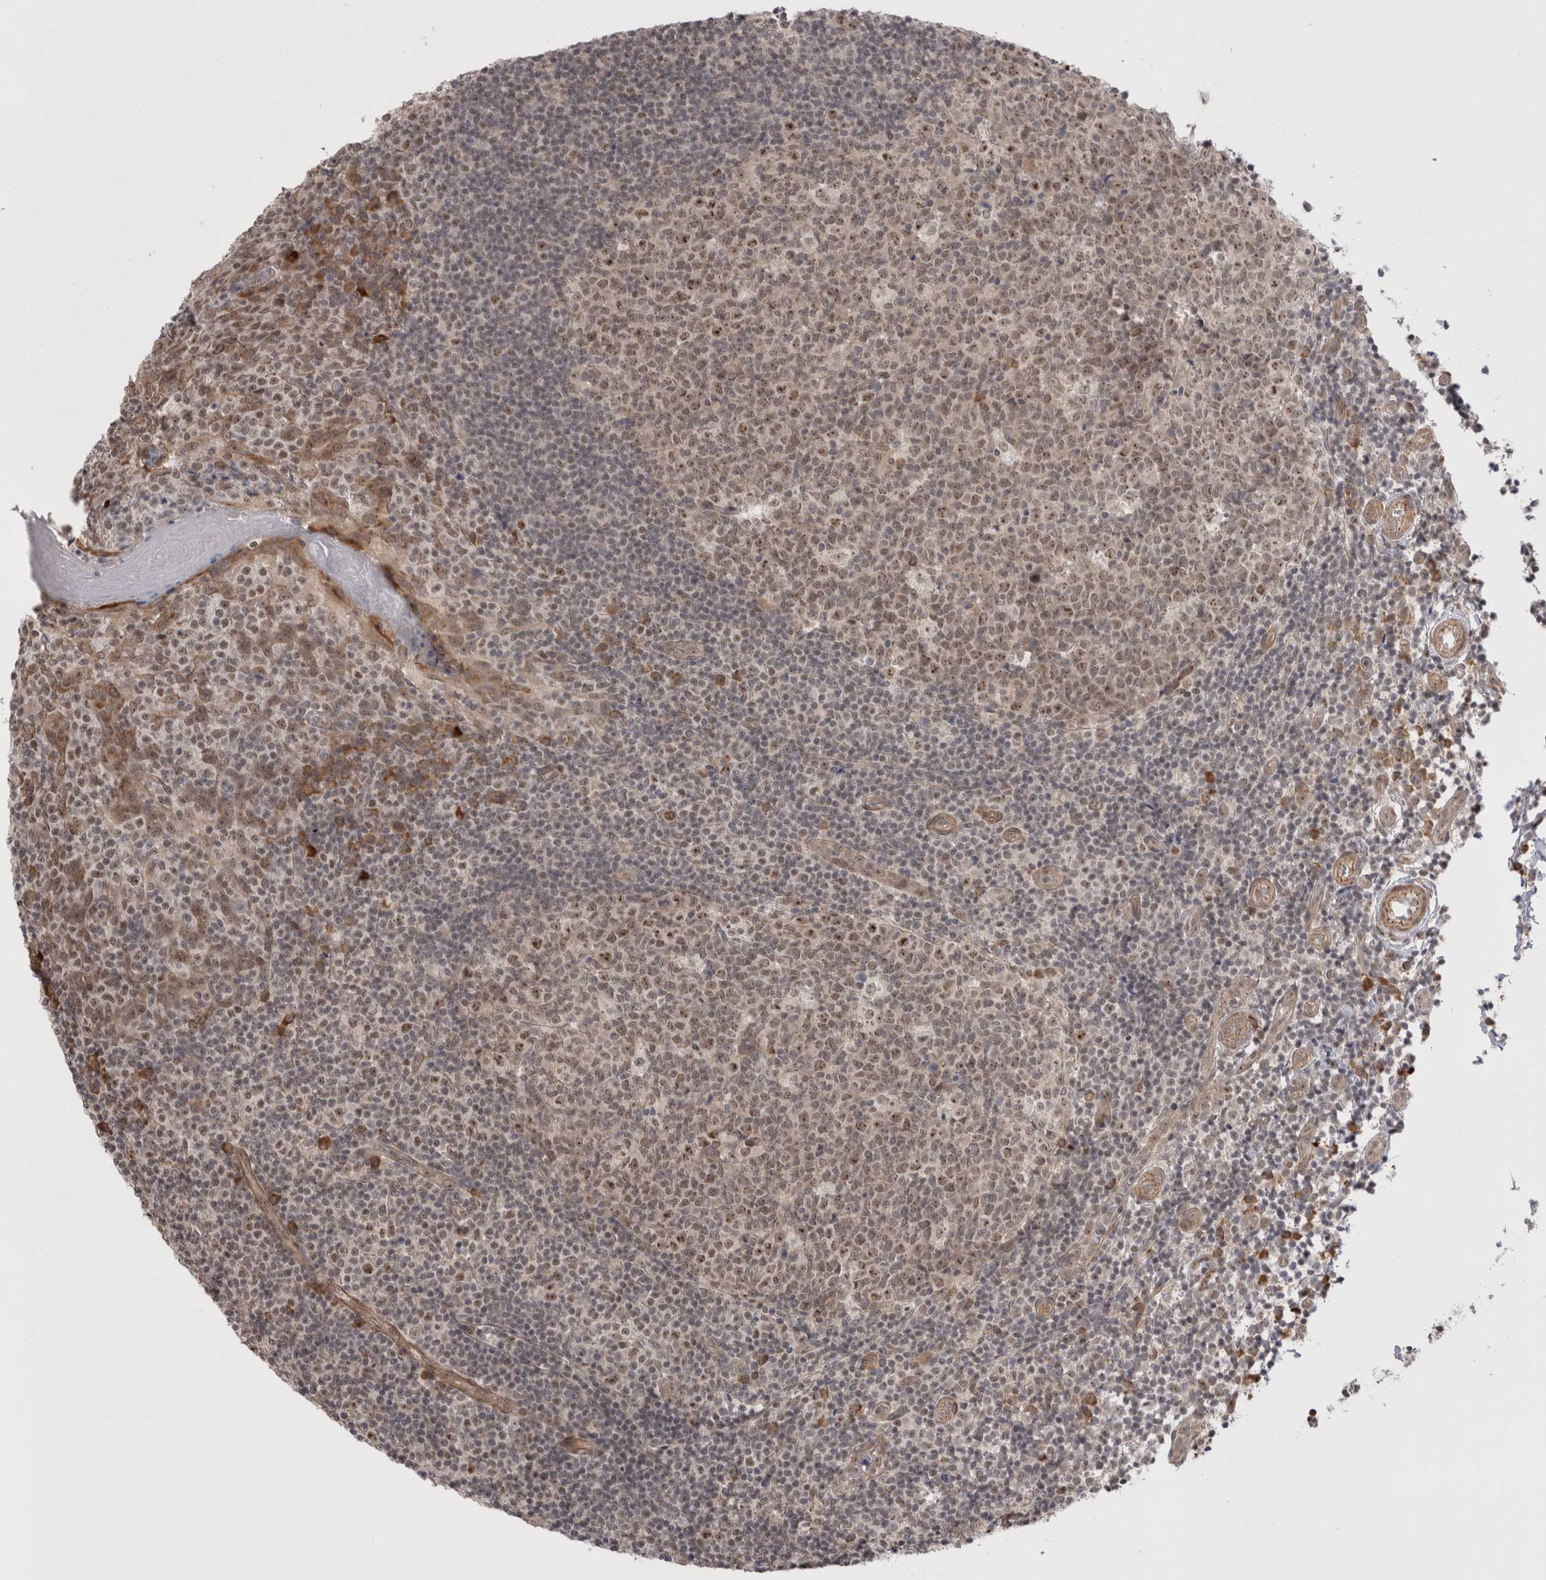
{"staining": {"intensity": "moderate", "quantity": ">75%", "location": "nuclear"}, "tissue": "tonsil", "cell_type": "Germinal center cells", "image_type": "normal", "snomed": [{"axis": "morphology", "description": "Normal tissue, NOS"}, {"axis": "topography", "description": "Tonsil"}], "caption": "Brown immunohistochemical staining in unremarkable tonsil displays moderate nuclear positivity in approximately >75% of germinal center cells. (DAB (3,3'-diaminobenzidine) IHC, brown staining for protein, blue staining for nuclei).", "gene": "EXOSC4", "patient": {"sex": "female", "age": 19}}